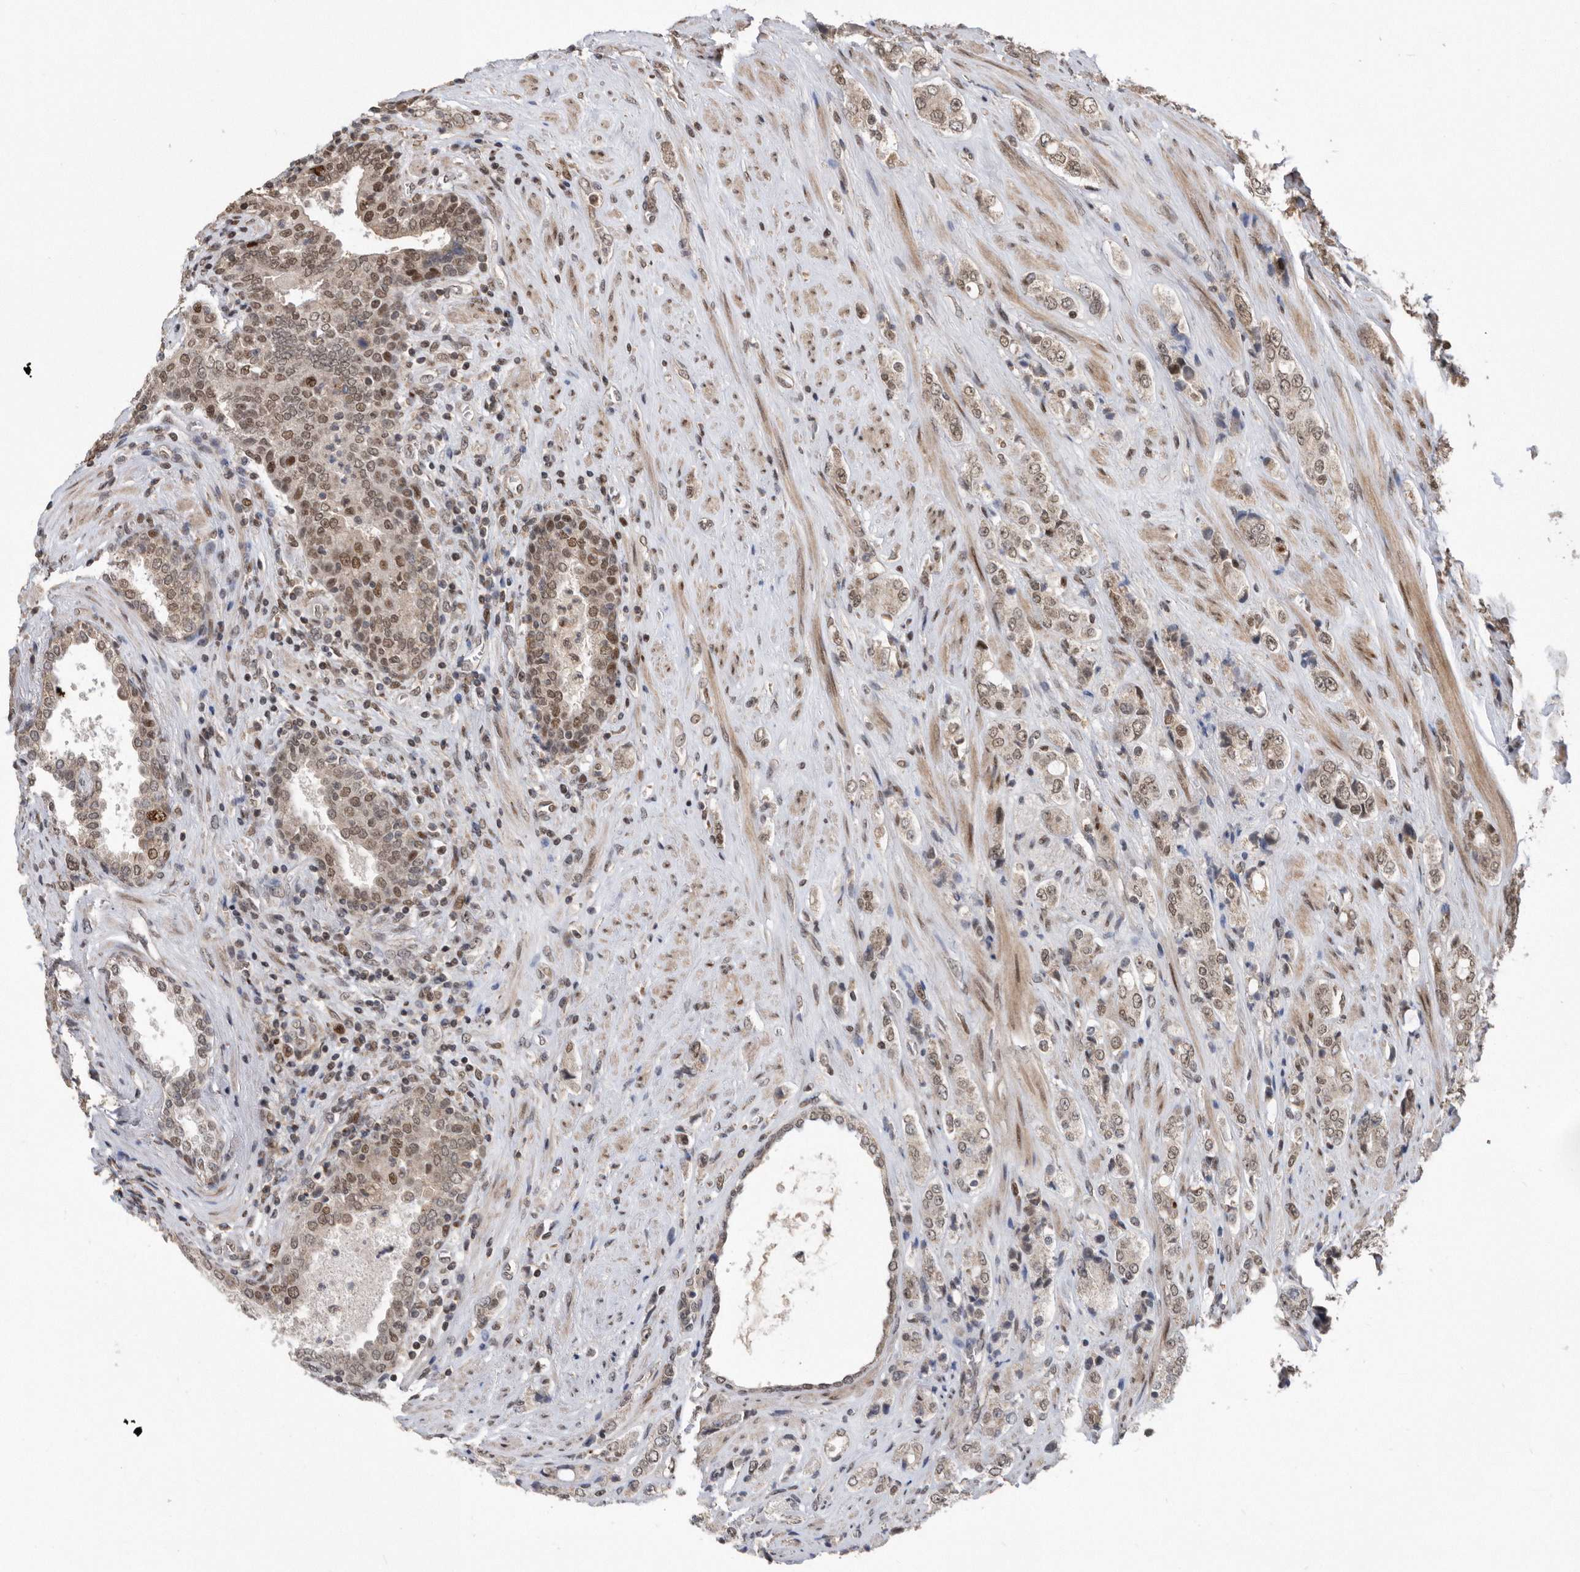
{"staining": {"intensity": "weak", "quantity": ">75%", "location": "nuclear"}, "tissue": "prostate cancer", "cell_type": "Tumor cells", "image_type": "cancer", "snomed": [{"axis": "morphology", "description": "Adenocarcinoma, High grade"}, {"axis": "topography", "description": "Prostate"}], "caption": "This micrograph shows IHC staining of prostate cancer, with low weak nuclear staining in about >75% of tumor cells.", "gene": "TDRD3", "patient": {"sex": "male", "age": 61}}